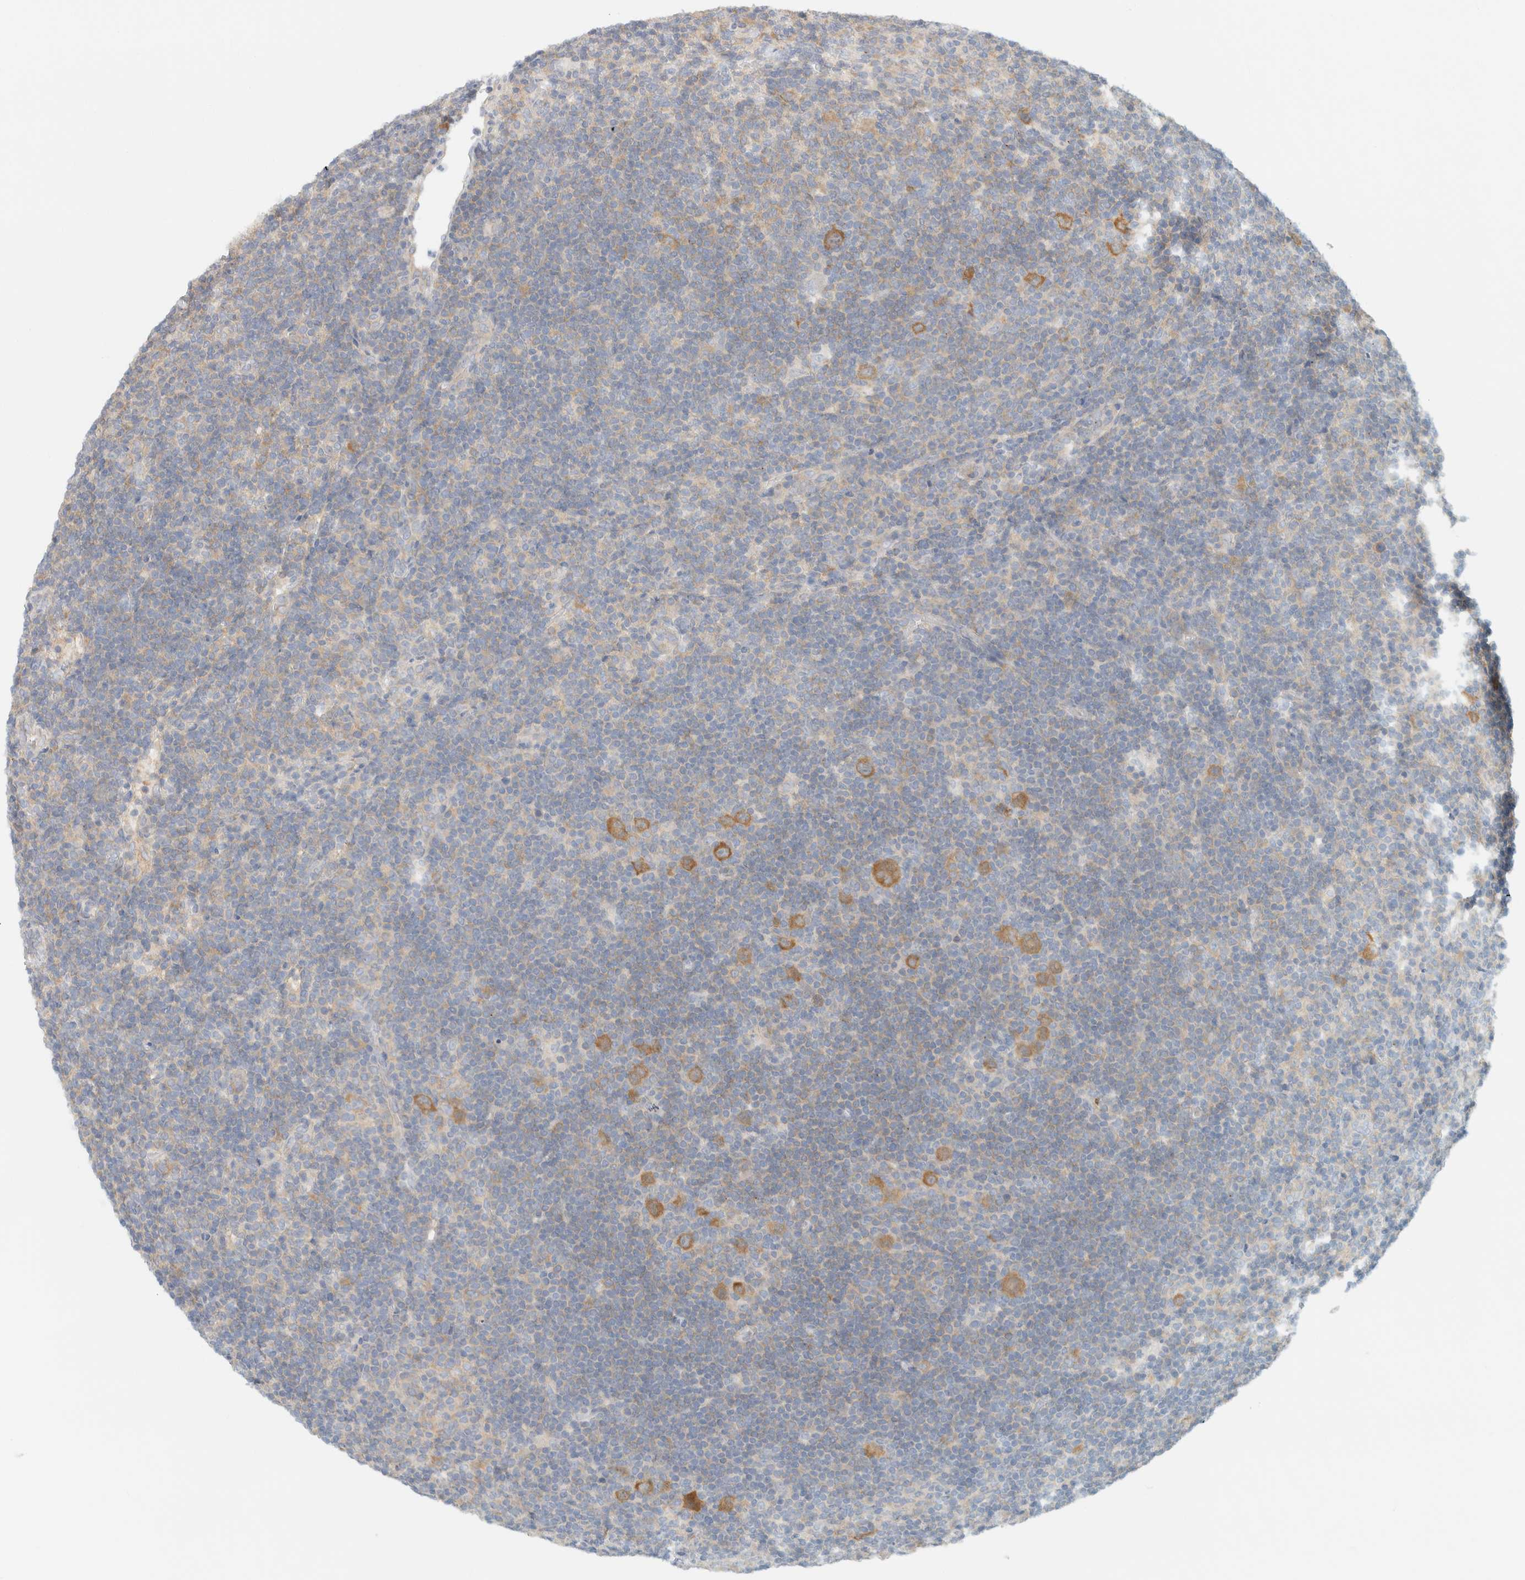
{"staining": {"intensity": "moderate", "quantity": ">75%", "location": "cytoplasmic/membranous"}, "tissue": "lymphoma", "cell_type": "Tumor cells", "image_type": "cancer", "snomed": [{"axis": "morphology", "description": "Hodgkin's disease, NOS"}, {"axis": "topography", "description": "Lymph node"}], "caption": "This photomicrograph displays immunohistochemistry staining of human Hodgkin's disease, with medium moderate cytoplasmic/membranous staining in approximately >75% of tumor cells.", "gene": "PTGES3L-AARSD1", "patient": {"sex": "female", "age": 57}}